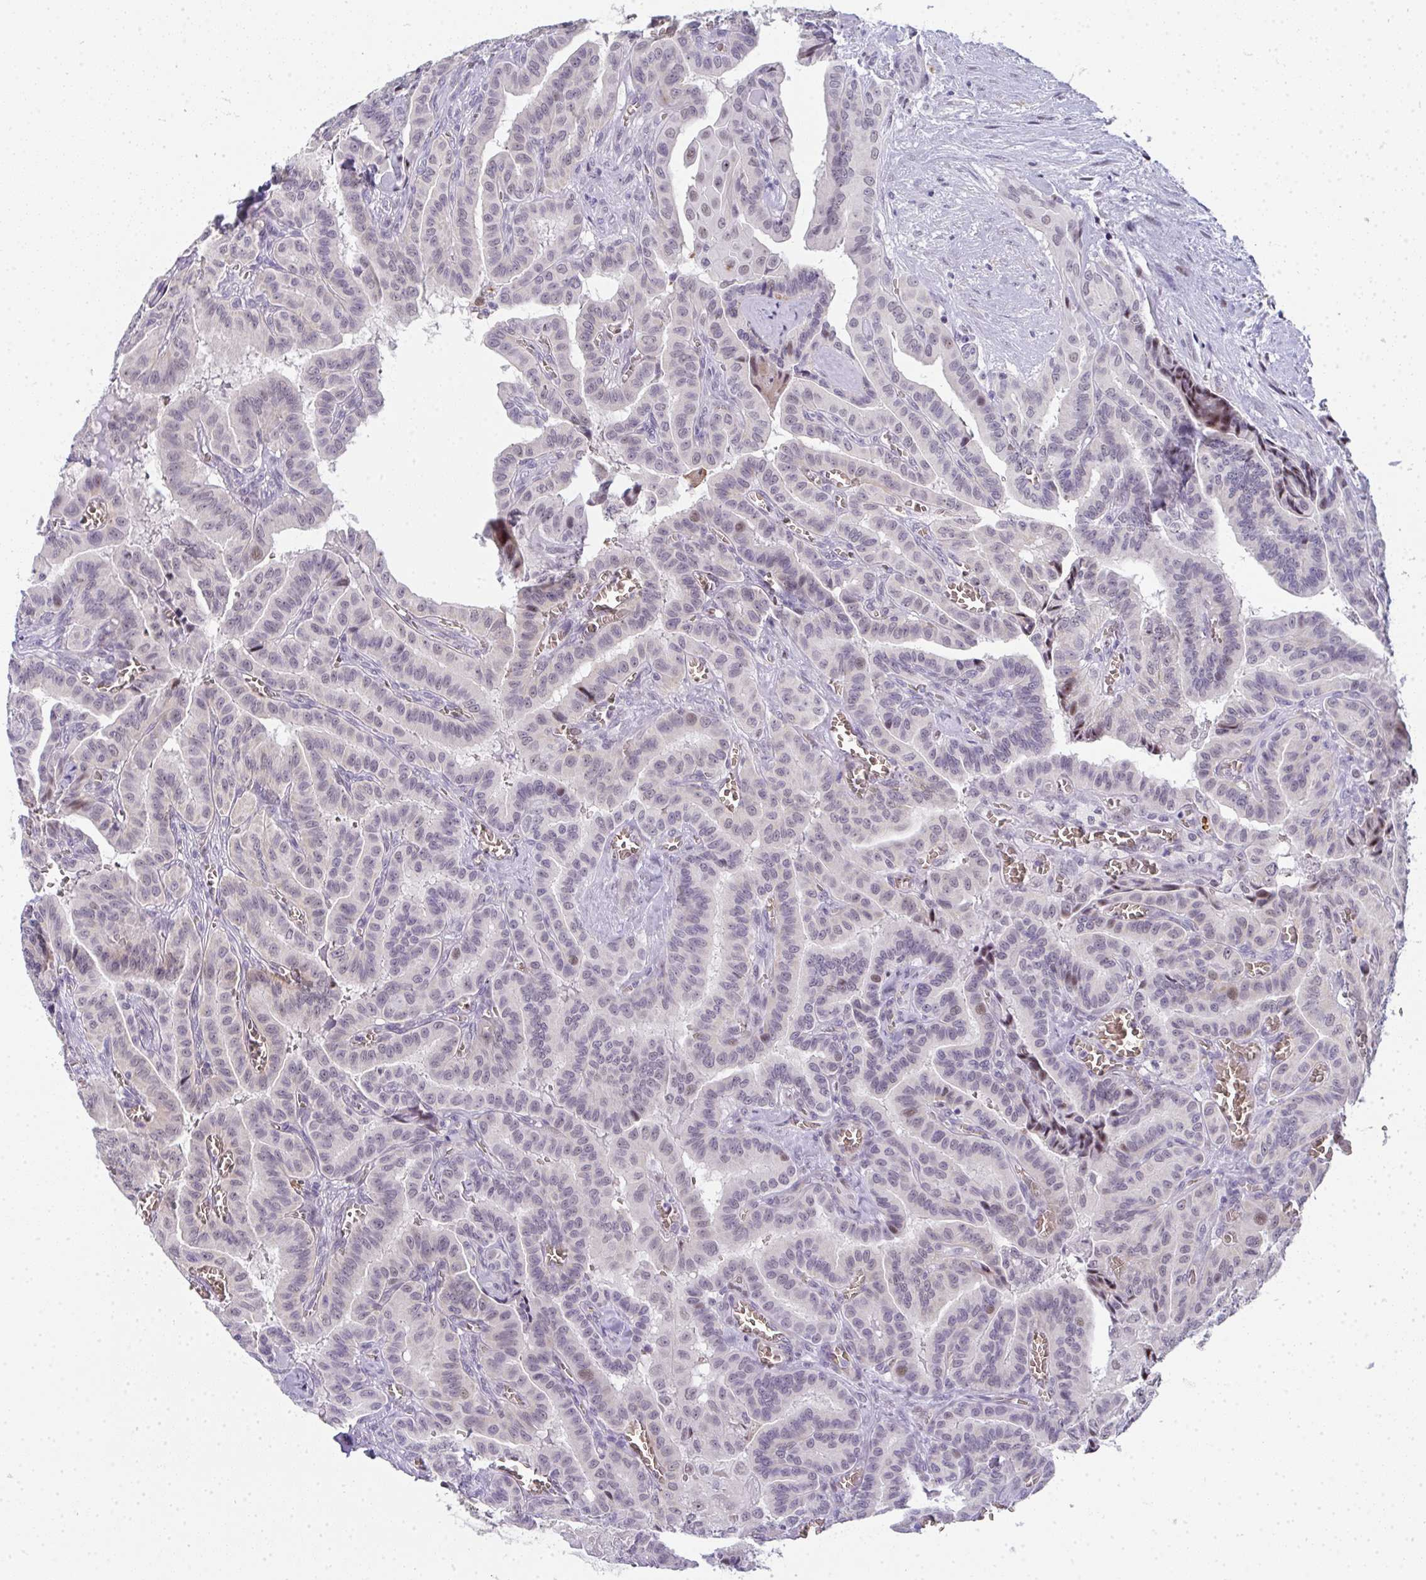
{"staining": {"intensity": "weak", "quantity": "<25%", "location": "nuclear"}, "tissue": "thyroid cancer", "cell_type": "Tumor cells", "image_type": "cancer", "snomed": [{"axis": "morphology", "description": "Papillary adenocarcinoma, NOS"}, {"axis": "morphology", "description": "Papillary adenoma metastatic"}, {"axis": "topography", "description": "Thyroid gland"}], "caption": "IHC photomicrograph of neoplastic tissue: human papillary adenoma metastatic (thyroid) stained with DAB (3,3'-diaminobenzidine) displays no significant protein expression in tumor cells.", "gene": "TNMD", "patient": {"sex": "male", "age": 87}}